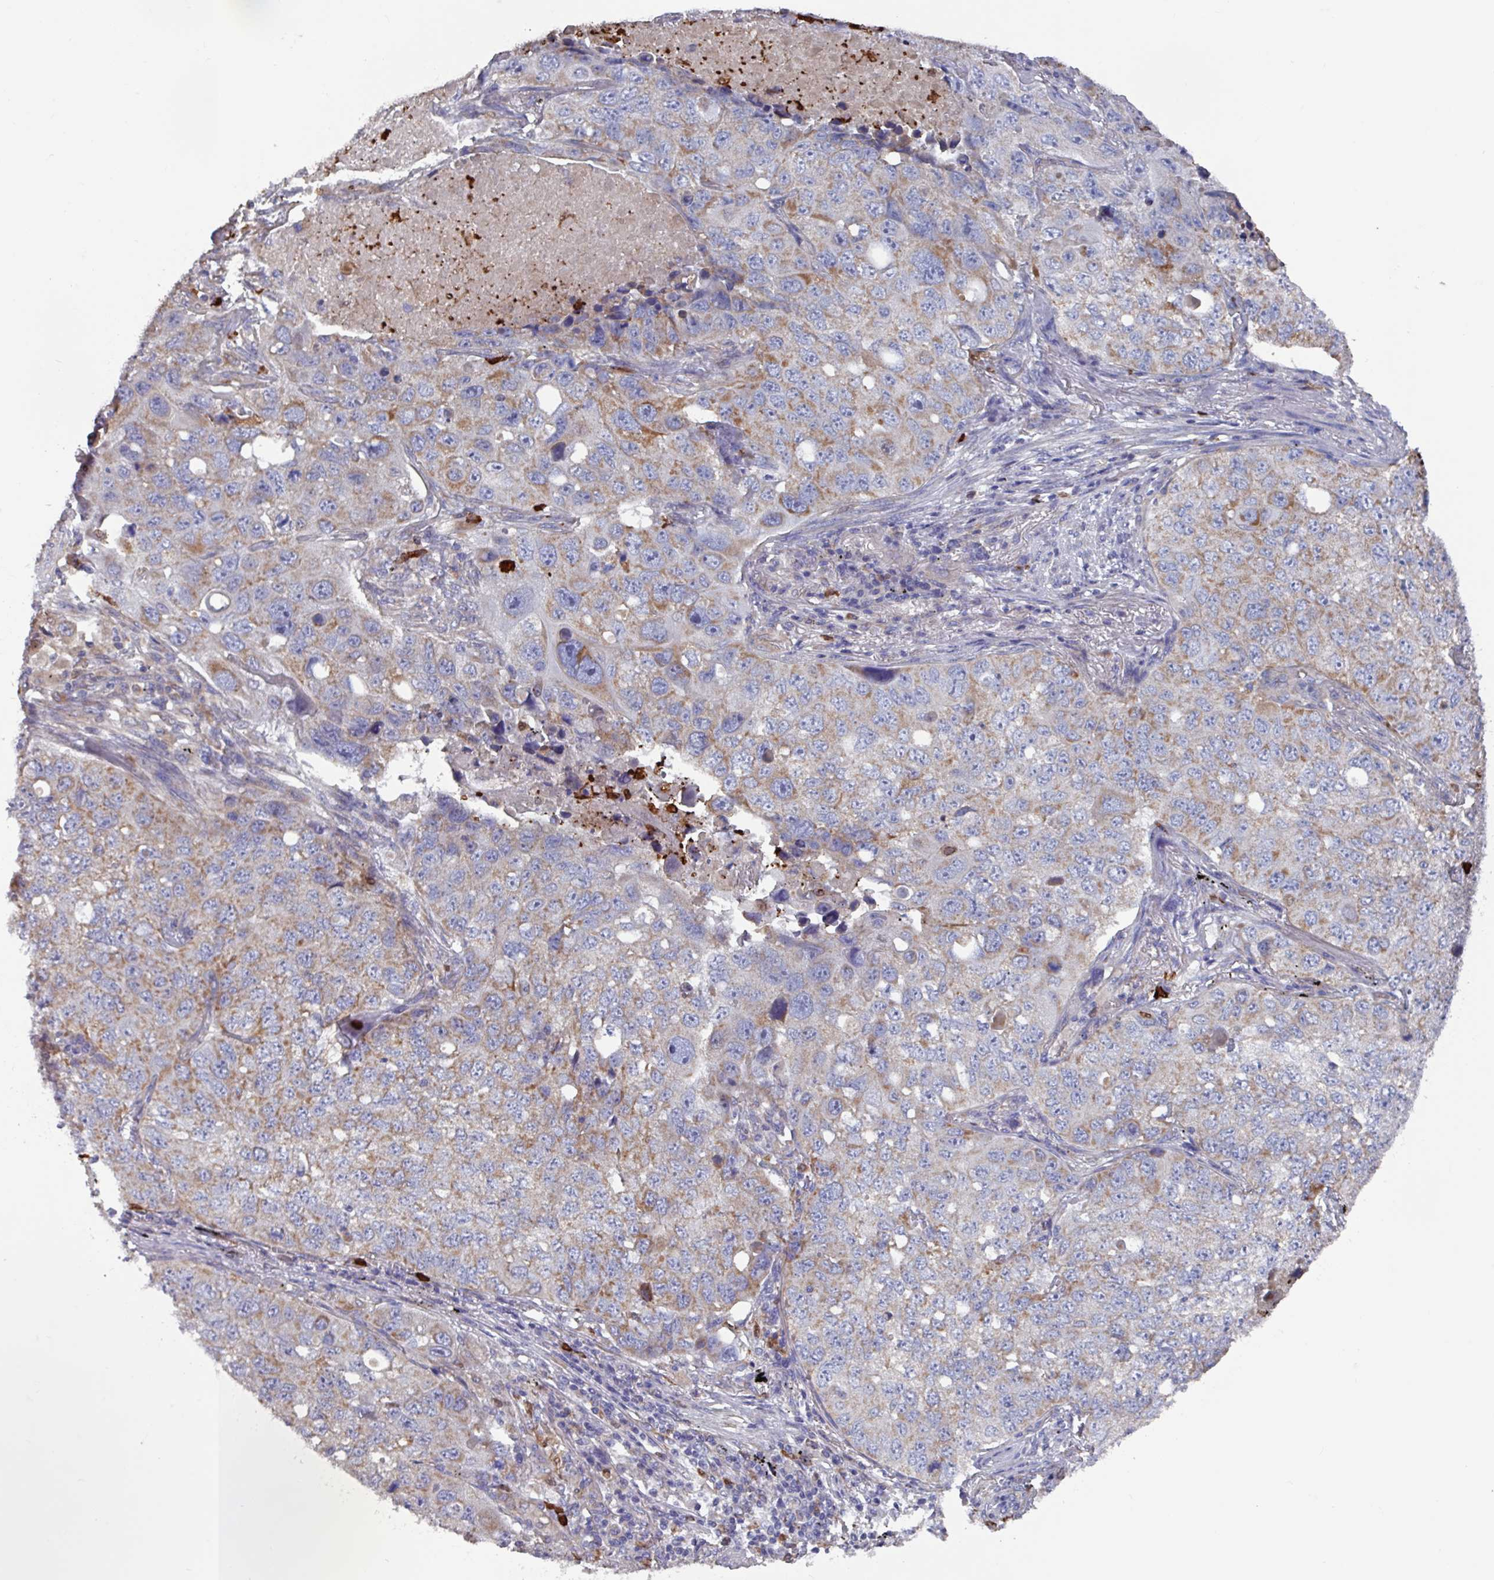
{"staining": {"intensity": "moderate", "quantity": "25%-75%", "location": "cytoplasmic/membranous"}, "tissue": "lung cancer", "cell_type": "Tumor cells", "image_type": "cancer", "snomed": [{"axis": "morphology", "description": "Squamous cell carcinoma, NOS"}, {"axis": "topography", "description": "Lung"}], "caption": "A high-resolution image shows IHC staining of lung cancer, which shows moderate cytoplasmic/membranous staining in about 25%-75% of tumor cells.", "gene": "UQCC2", "patient": {"sex": "male", "age": 60}}